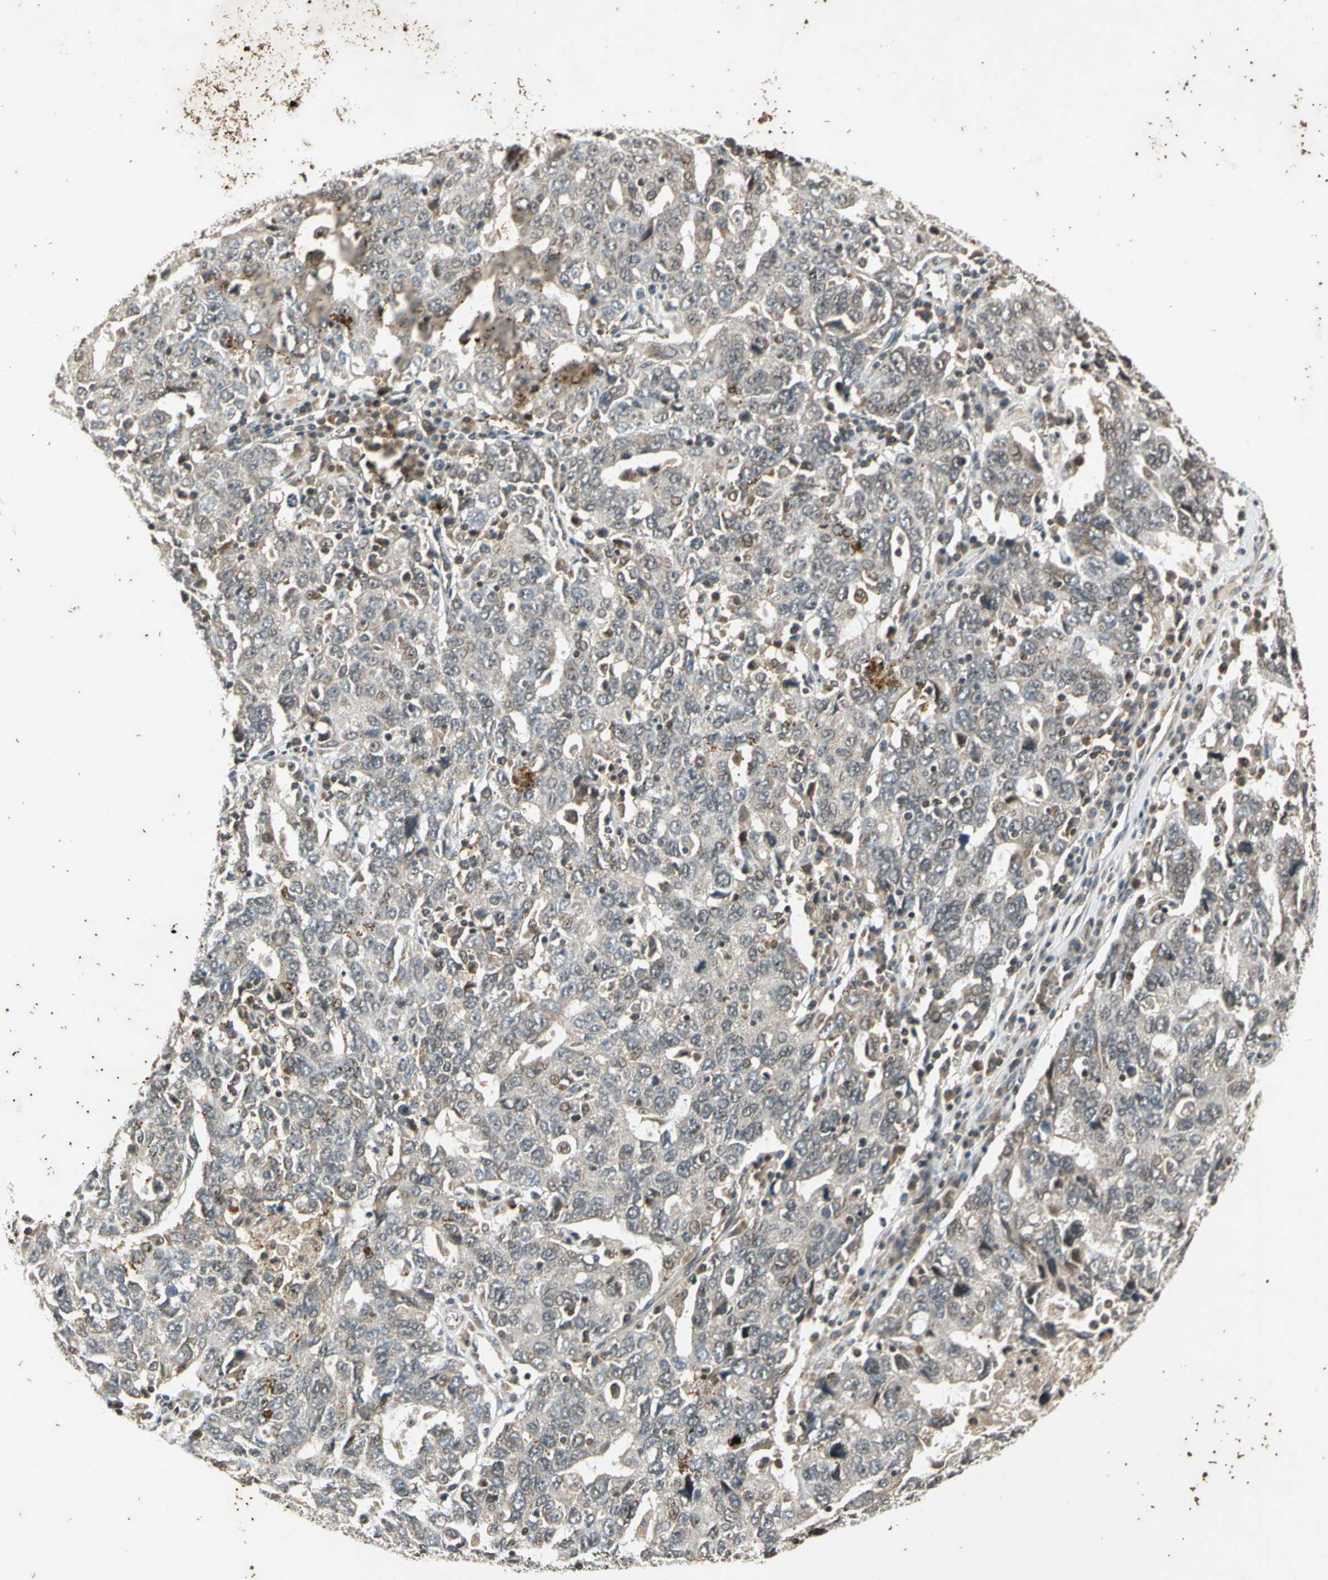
{"staining": {"intensity": "weak", "quantity": "<25%", "location": "cytoplasmic/membranous,nuclear"}, "tissue": "ovarian cancer", "cell_type": "Tumor cells", "image_type": "cancer", "snomed": [{"axis": "morphology", "description": "Carcinoma, endometroid"}, {"axis": "topography", "description": "Ovary"}], "caption": "Tumor cells show no significant staining in ovarian endometroid carcinoma. The staining is performed using DAB (3,3'-diaminobenzidine) brown chromogen with nuclei counter-stained in using hematoxylin.", "gene": "EFNB2", "patient": {"sex": "female", "age": 62}}